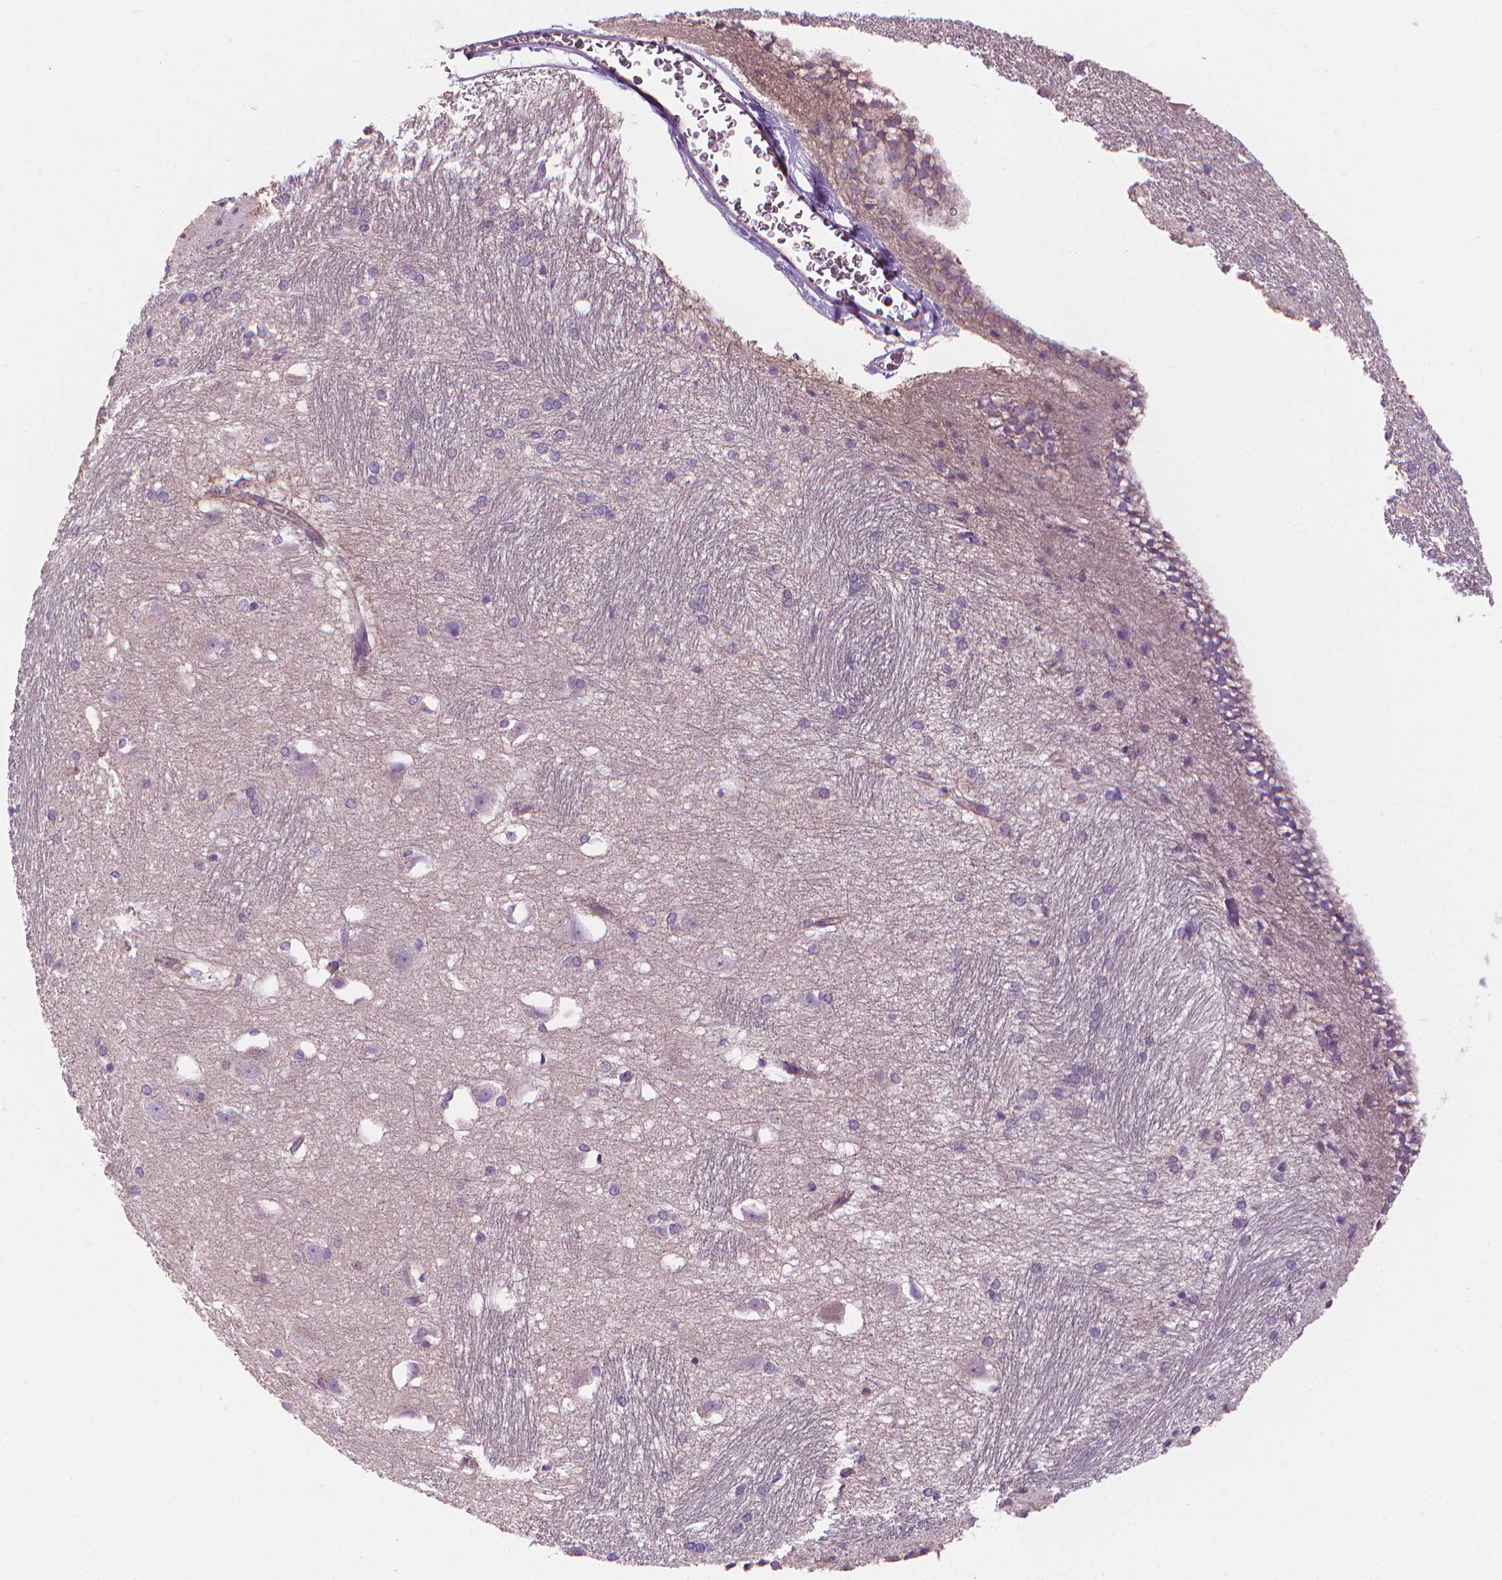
{"staining": {"intensity": "negative", "quantity": "none", "location": "none"}, "tissue": "hippocampus", "cell_type": "Glial cells", "image_type": "normal", "snomed": [{"axis": "morphology", "description": "Normal tissue, NOS"}, {"axis": "topography", "description": "Cerebral cortex"}, {"axis": "topography", "description": "Hippocampus"}], "caption": "Immunohistochemistry micrograph of normal hippocampus stained for a protein (brown), which shows no positivity in glial cells. (DAB immunohistochemistry (IHC) visualized using brightfield microscopy, high magnification).", "gene": "RIIAD1", "patient": {"sex": "female", "age": 19}}